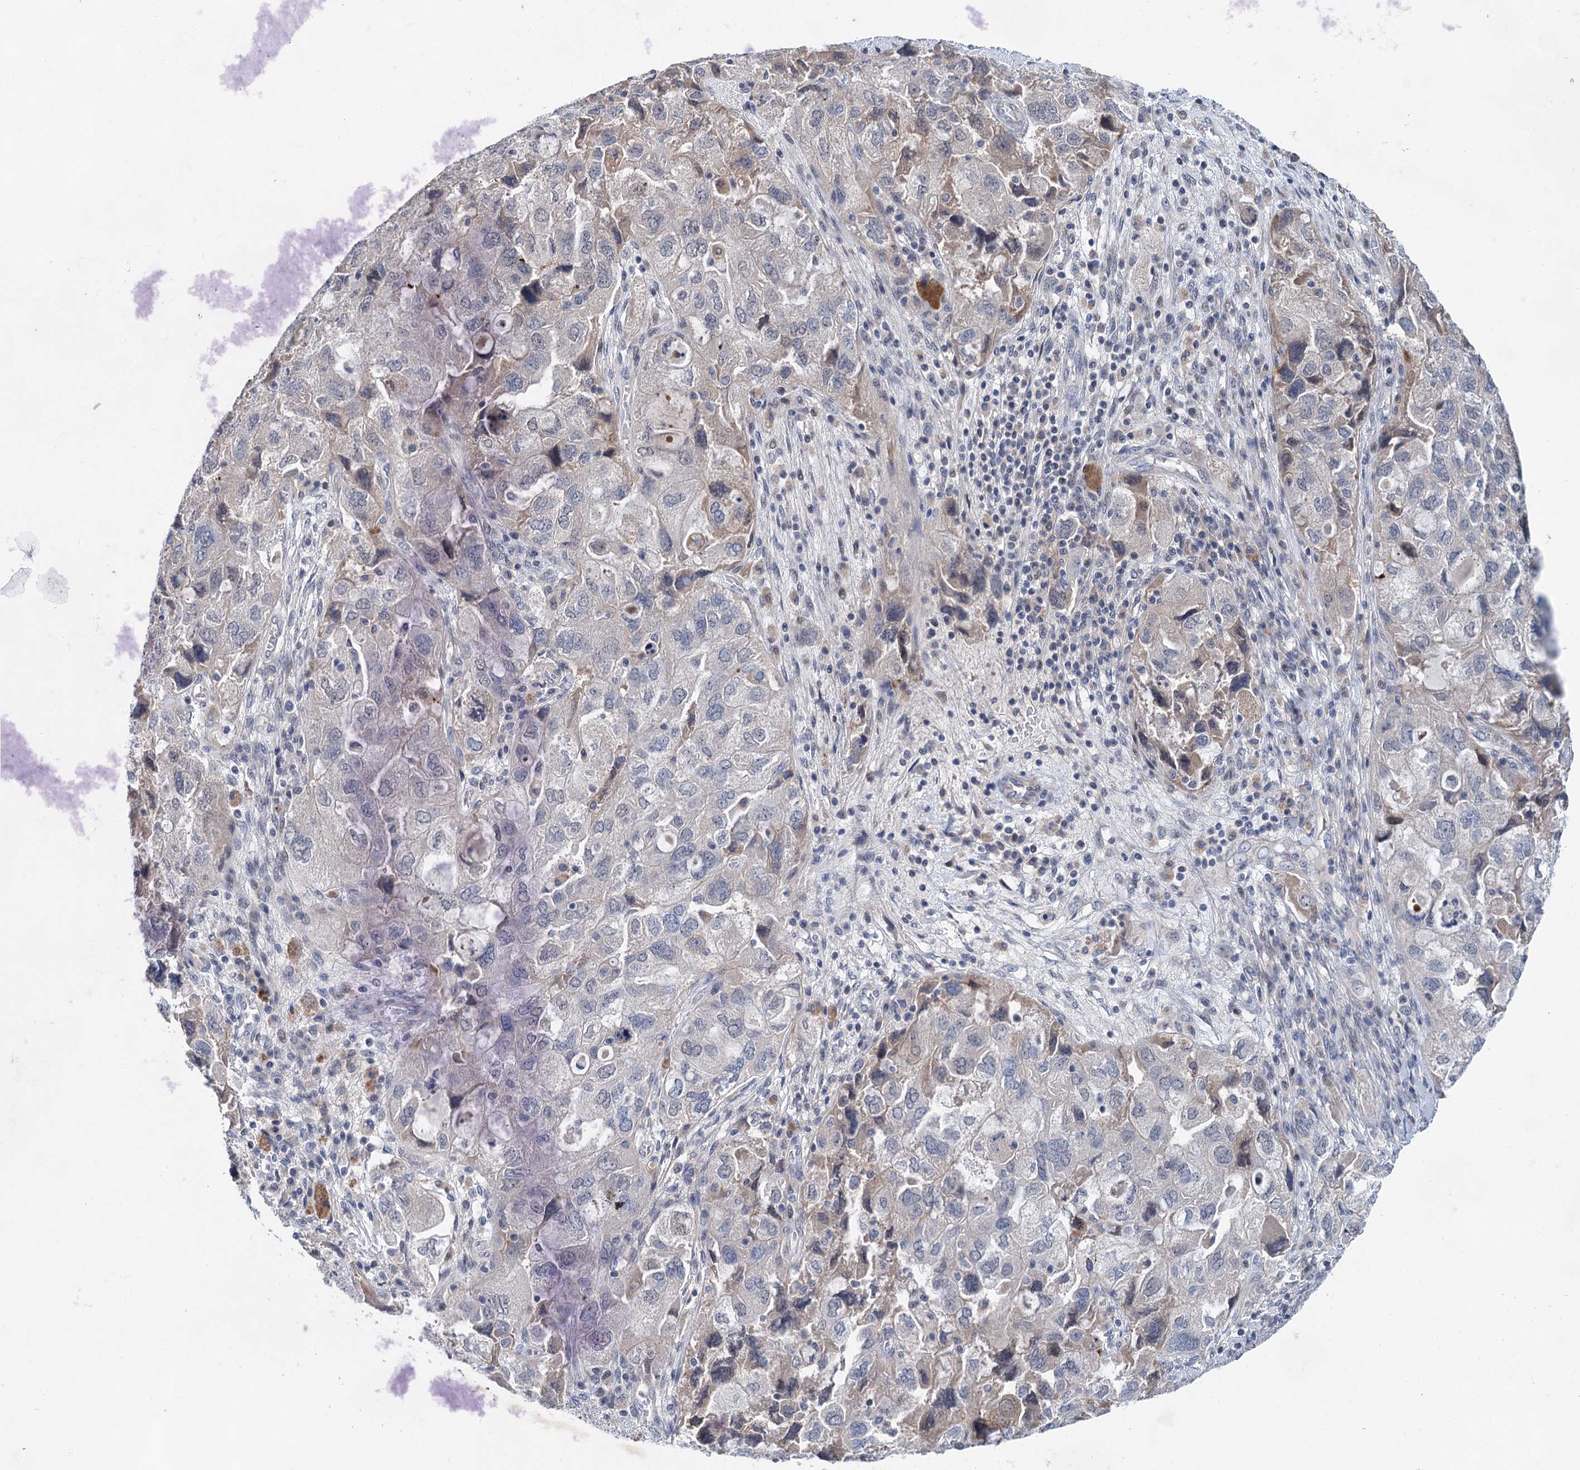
{"staining": {"intensity": "weak", "quantity": "<25%", "location": "cytoplasmic/membranous"}, "tissue": "ovarian cancer", "cell_type": "Tumor cells", "image_type": "cancer", "snomed": [{"axis": "morphology", "description": "Carcinoma, NOS"}, {"axis": "morphology", "description": "Cystadenocarcinoma, serous, NOS"}, {"axis": "topography", "description": "Ovary"}], "caption": "The micrograph demonstrates no staining of tumor cells in ovarian cancer (carcinoma).", "gene": "MORN3", "patient": {"sex": "female", "age": 69}}